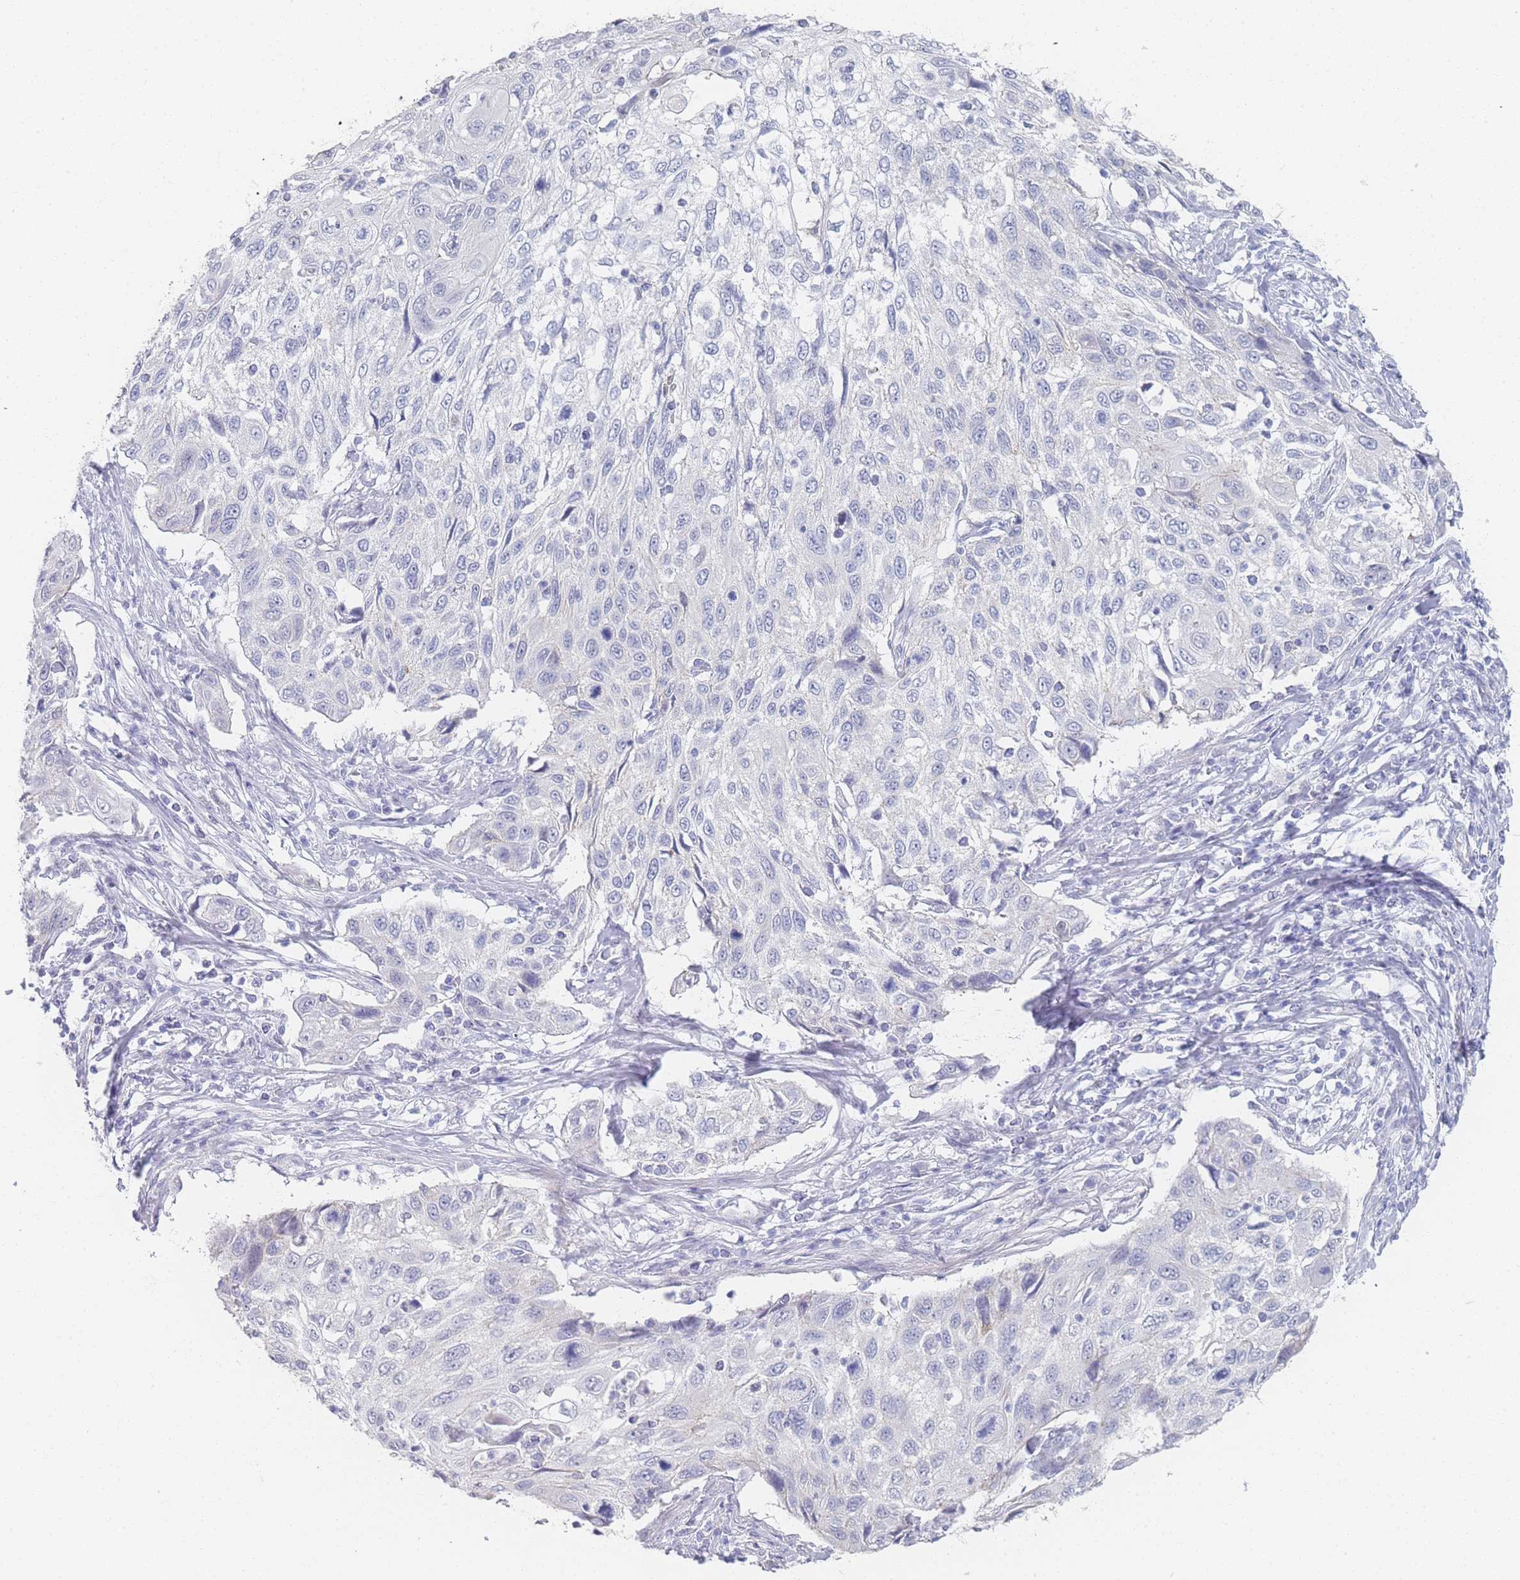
{"staining": {"intensity": "negative", "quantity": "none", "location": "none"}, "tissue": "cervical cancer", "cell_type": "Tumor cells", "image_type": "cancer", "snomed": [{"axis": "morphology", "description": "Squamous cell carcinoma, NOS"}, {"axis": "topography", "description": "Cervix"}], "caption": "The photomicrograph reveals no staining of tumor cells in cervical cancer (squamous cell carcinoma).", "gene": "IMPG1", "patient": {"sex": "female", "age": 70}}